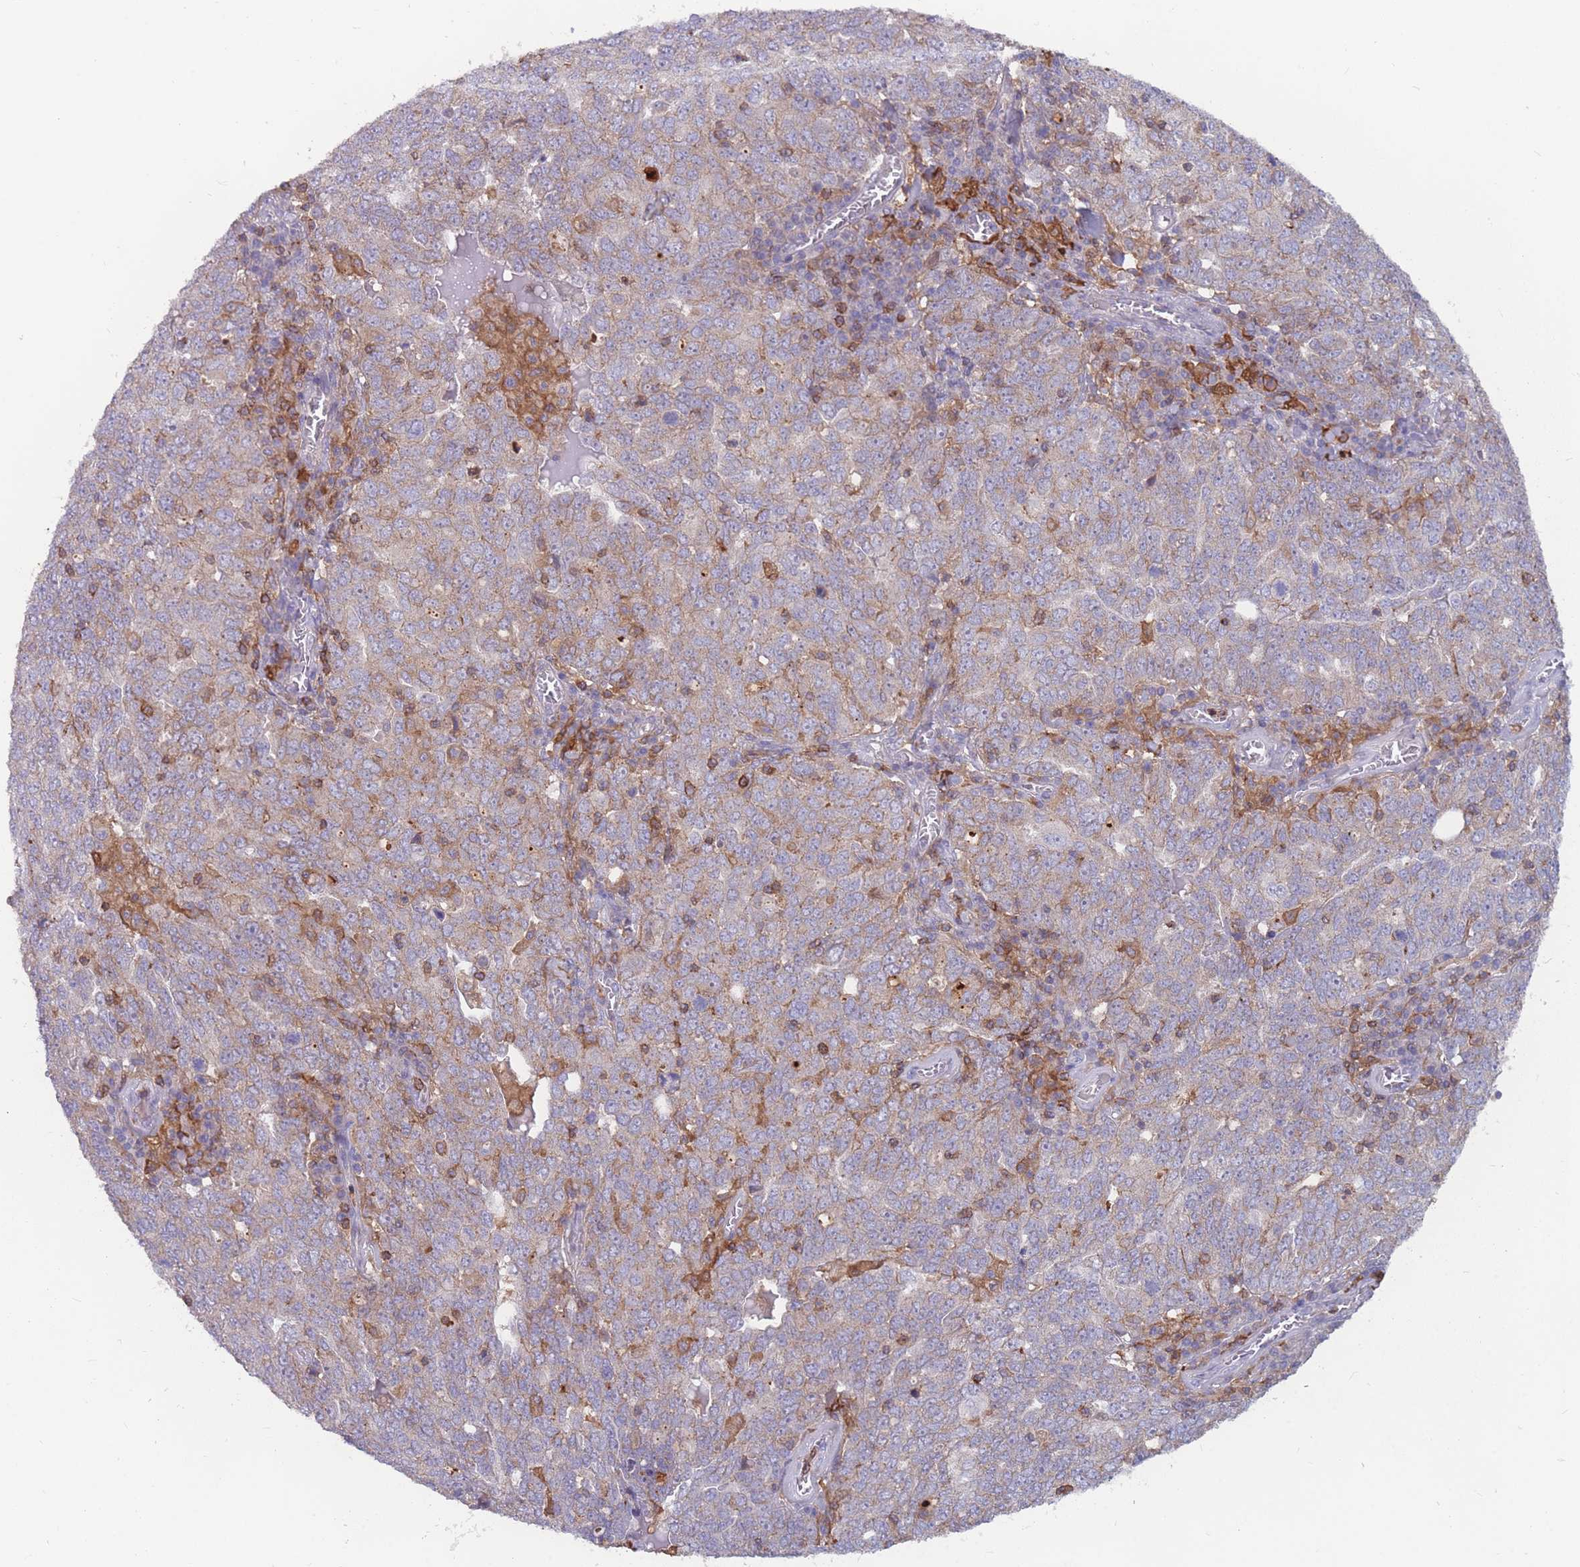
{"staining": {"intensity": "weak", "quantity": "25%-75%", "location": "cytoplasmic/membranous"}, "tissue": "ovarian cancer", "cell_type": "Tumor cells", "image_type": "cancer", "snomed": [{"axis": "morphology", "description": "Carcinoma, endometroid"}, {"axis": "topography", "description": "Ovary"}], "caption": "Immunohistochemical staining of human endometroid carcinoma (ovarian) displays weak cytoplasmic/membranous protein positivity in about 25%-75% of tumor cells. The protein of interest is stained brown, and the nuclei are stained in blue (DAB IHC with brightfield microscopy, high magnification).", "gene": "CD33", "patient": {"sex": "female", "age": 62}}